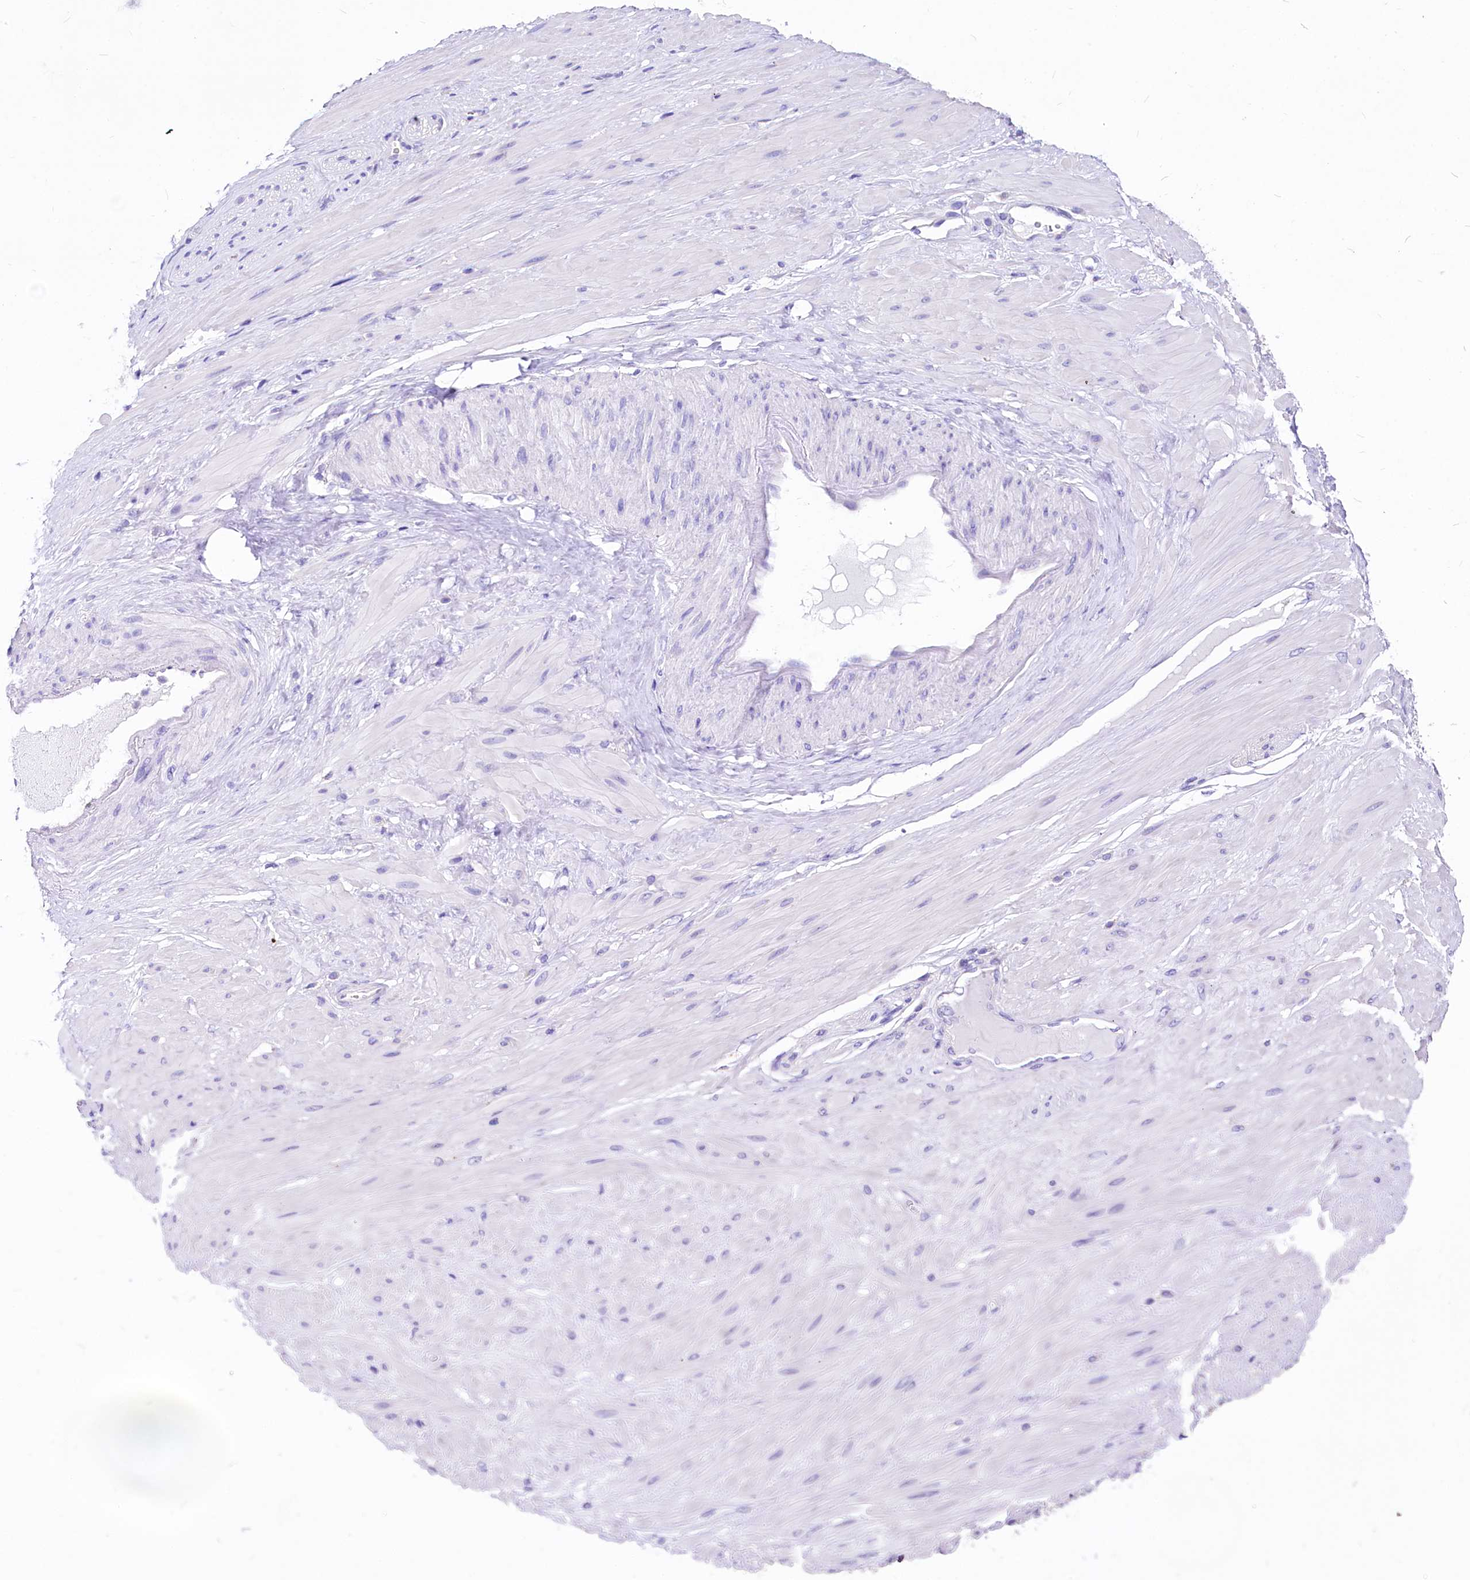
{"staining": {"intensity": "weak", "quantity": ">75%", "location": "cytoplasmic/membranous"}, "tissue": "adipose tissue", "cell_type": "Adipocytes", "image_type": "normal", "snomed": [{"axis": "morphology", "description": "Normal tissue, NOS"}, {"axis": "morphology", "description": "Adenocarcinoma, Low grade"}, {"axis": "topography", "description": "Prostate"}, {"axis": "topography", "description": "Peripheral nerve tissue"}], "caption": "DAB immunohistochemical staining of unremarkable human adipose tissue demonstrates weak cytoplasmic/membranous protein staining in about >75% of adipocytes. The protein of interest is shown in brown color, while the nuclei are stained blue.", "gene": "ABHD5", "patient": {"sex": "male", "age": 63}}